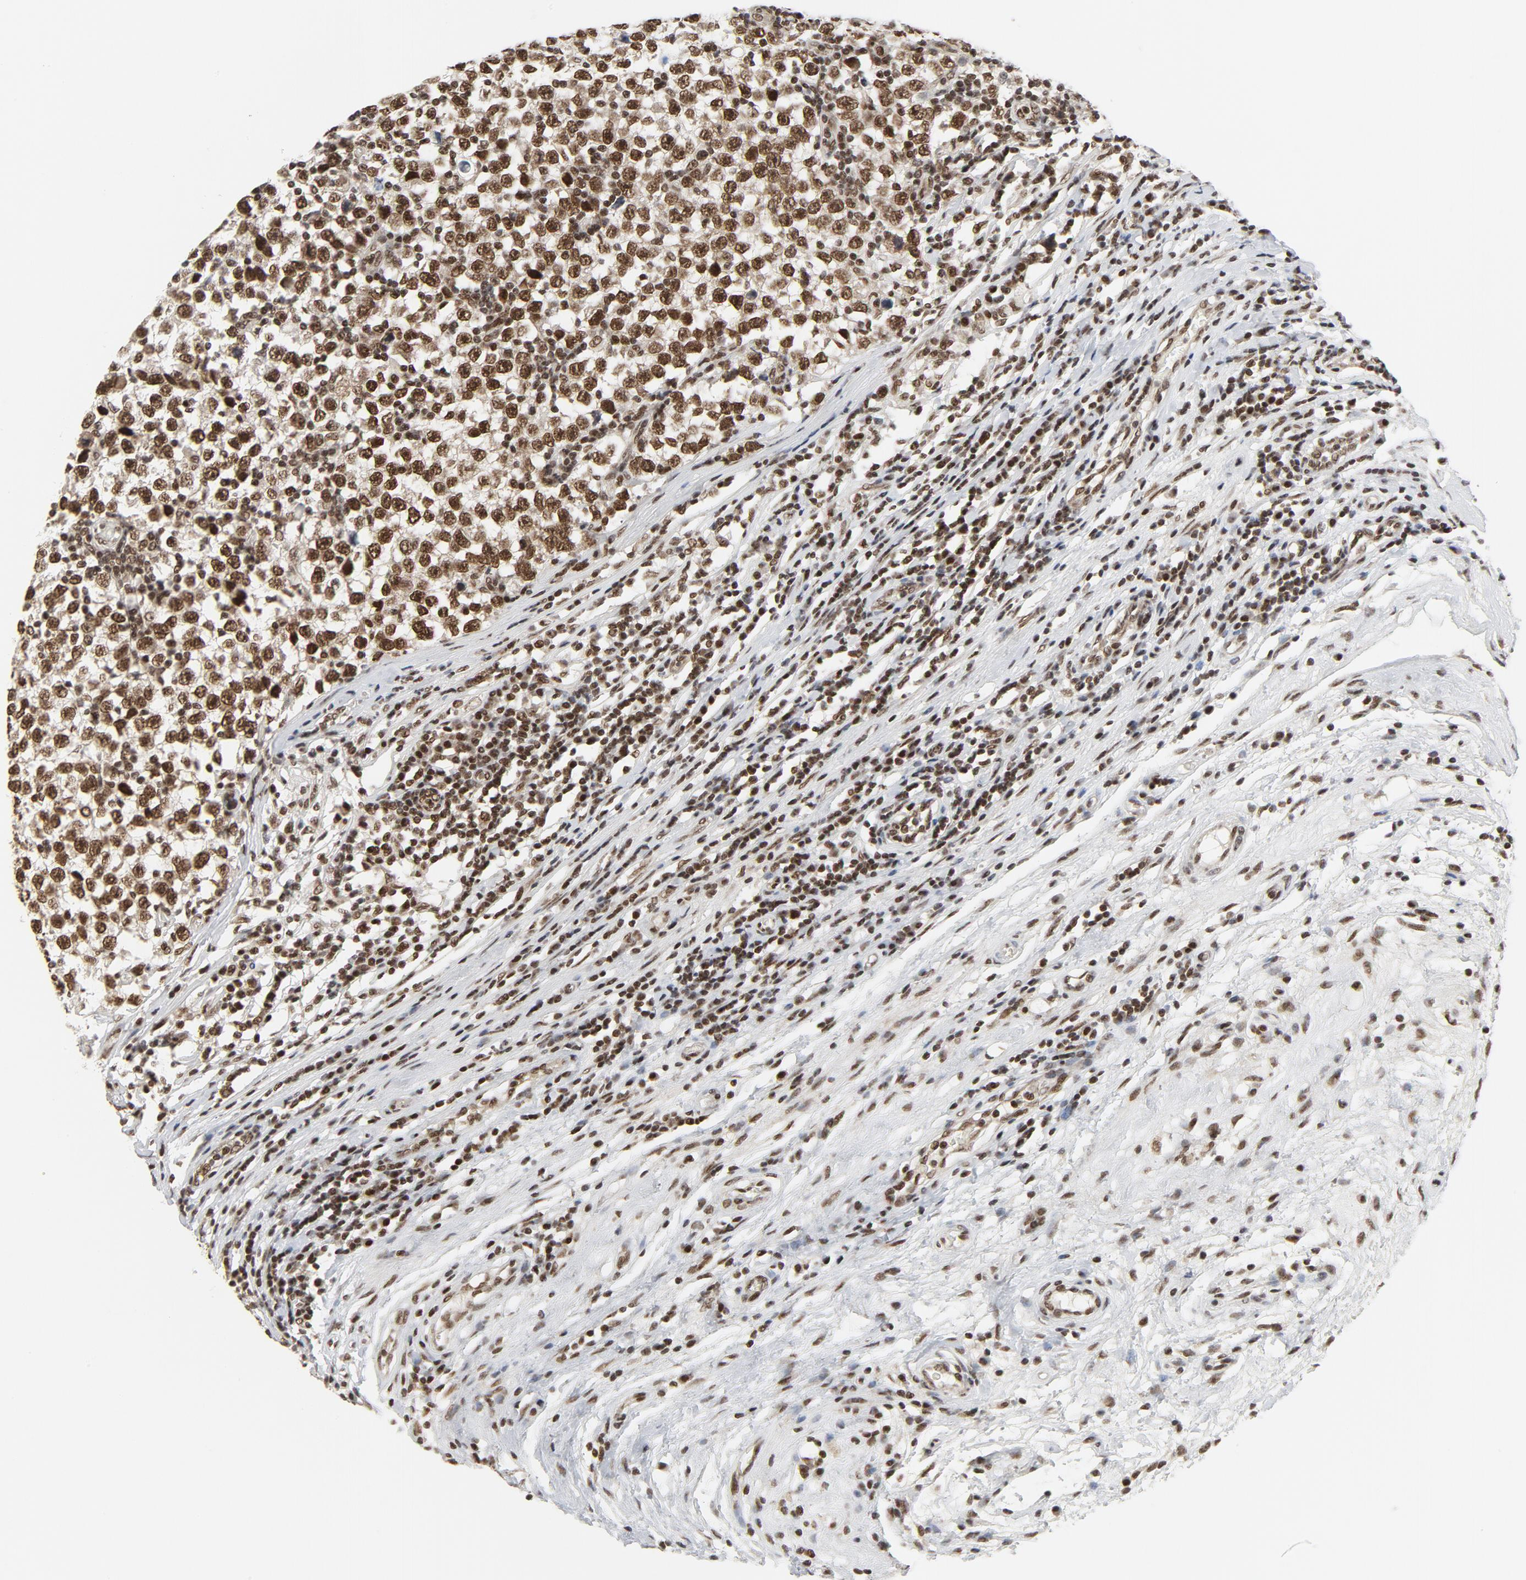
{"staining": {"intensity": "strong", "quantity": ">75%", "location": "nuclear"}, "tissue": "testis cancer", "cell_type": "Tumor cells", "image_type": "cancer", "snomed": [{"axis": "morphology", "description": "Seminoma, NOS"}, {"axis": "topography", "description": "Testis"}], "caption": "Approximately >75% of tumor cells in human seminoma (testis) demonstrate strong nuclear protein expression as visualized by brown immunohistochemical staining.", "gene": "ERCC1", "patient": {"sex": "male", "age": 43}}